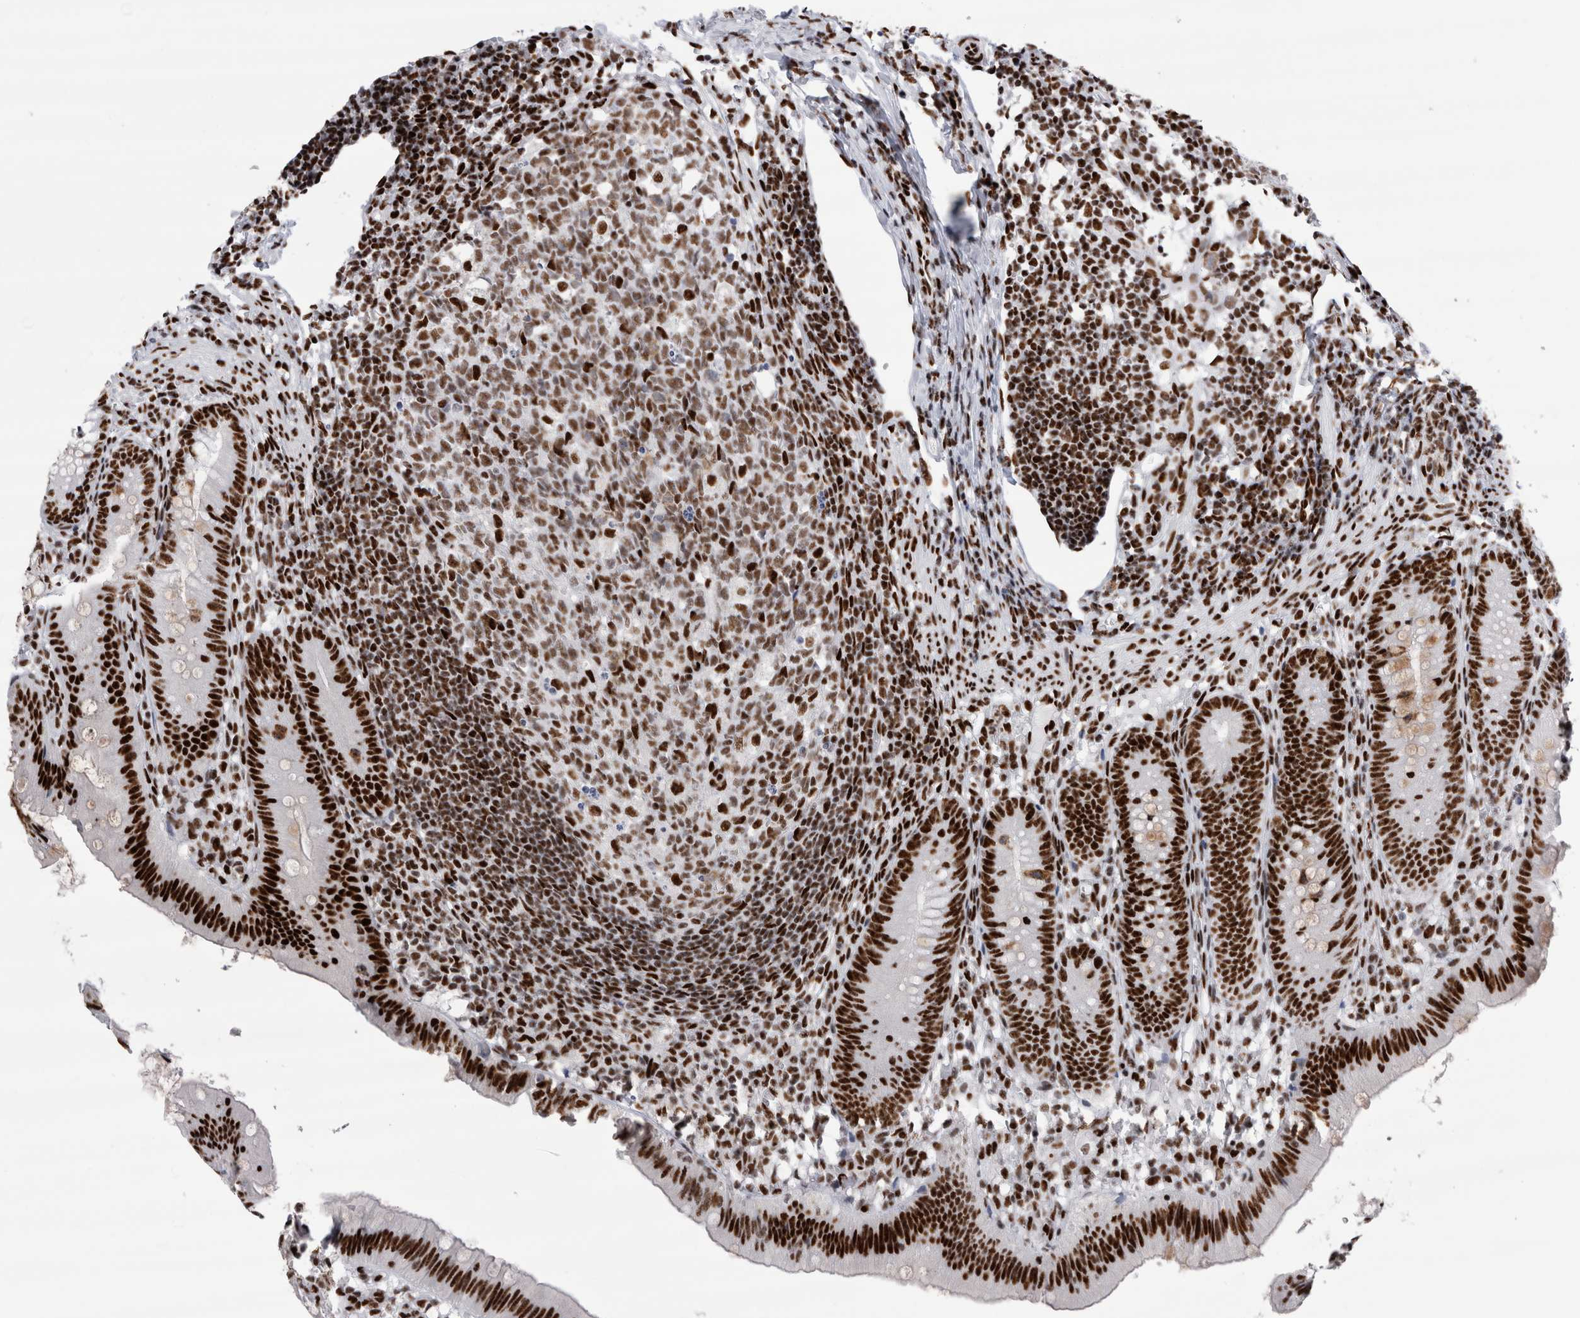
{"staining": {"intensity": "strong", "quantity": ">75%", "location": "nuclear"}, "tissue": "appendix", "cell_type": "Glandular cells", "image_type": "normal", "snomed": [{"axis": "morphology", "description": "Normal tissue, NOS"}, {"axis": "topography", "description": "Appendix"}], "caption": "Glandular cells reveal high levels of strong nuclear positivity in approximately >75% of cells in normal appendix.", "gene": "RBM6", "patient": {"sex": "male", "age": 1}}